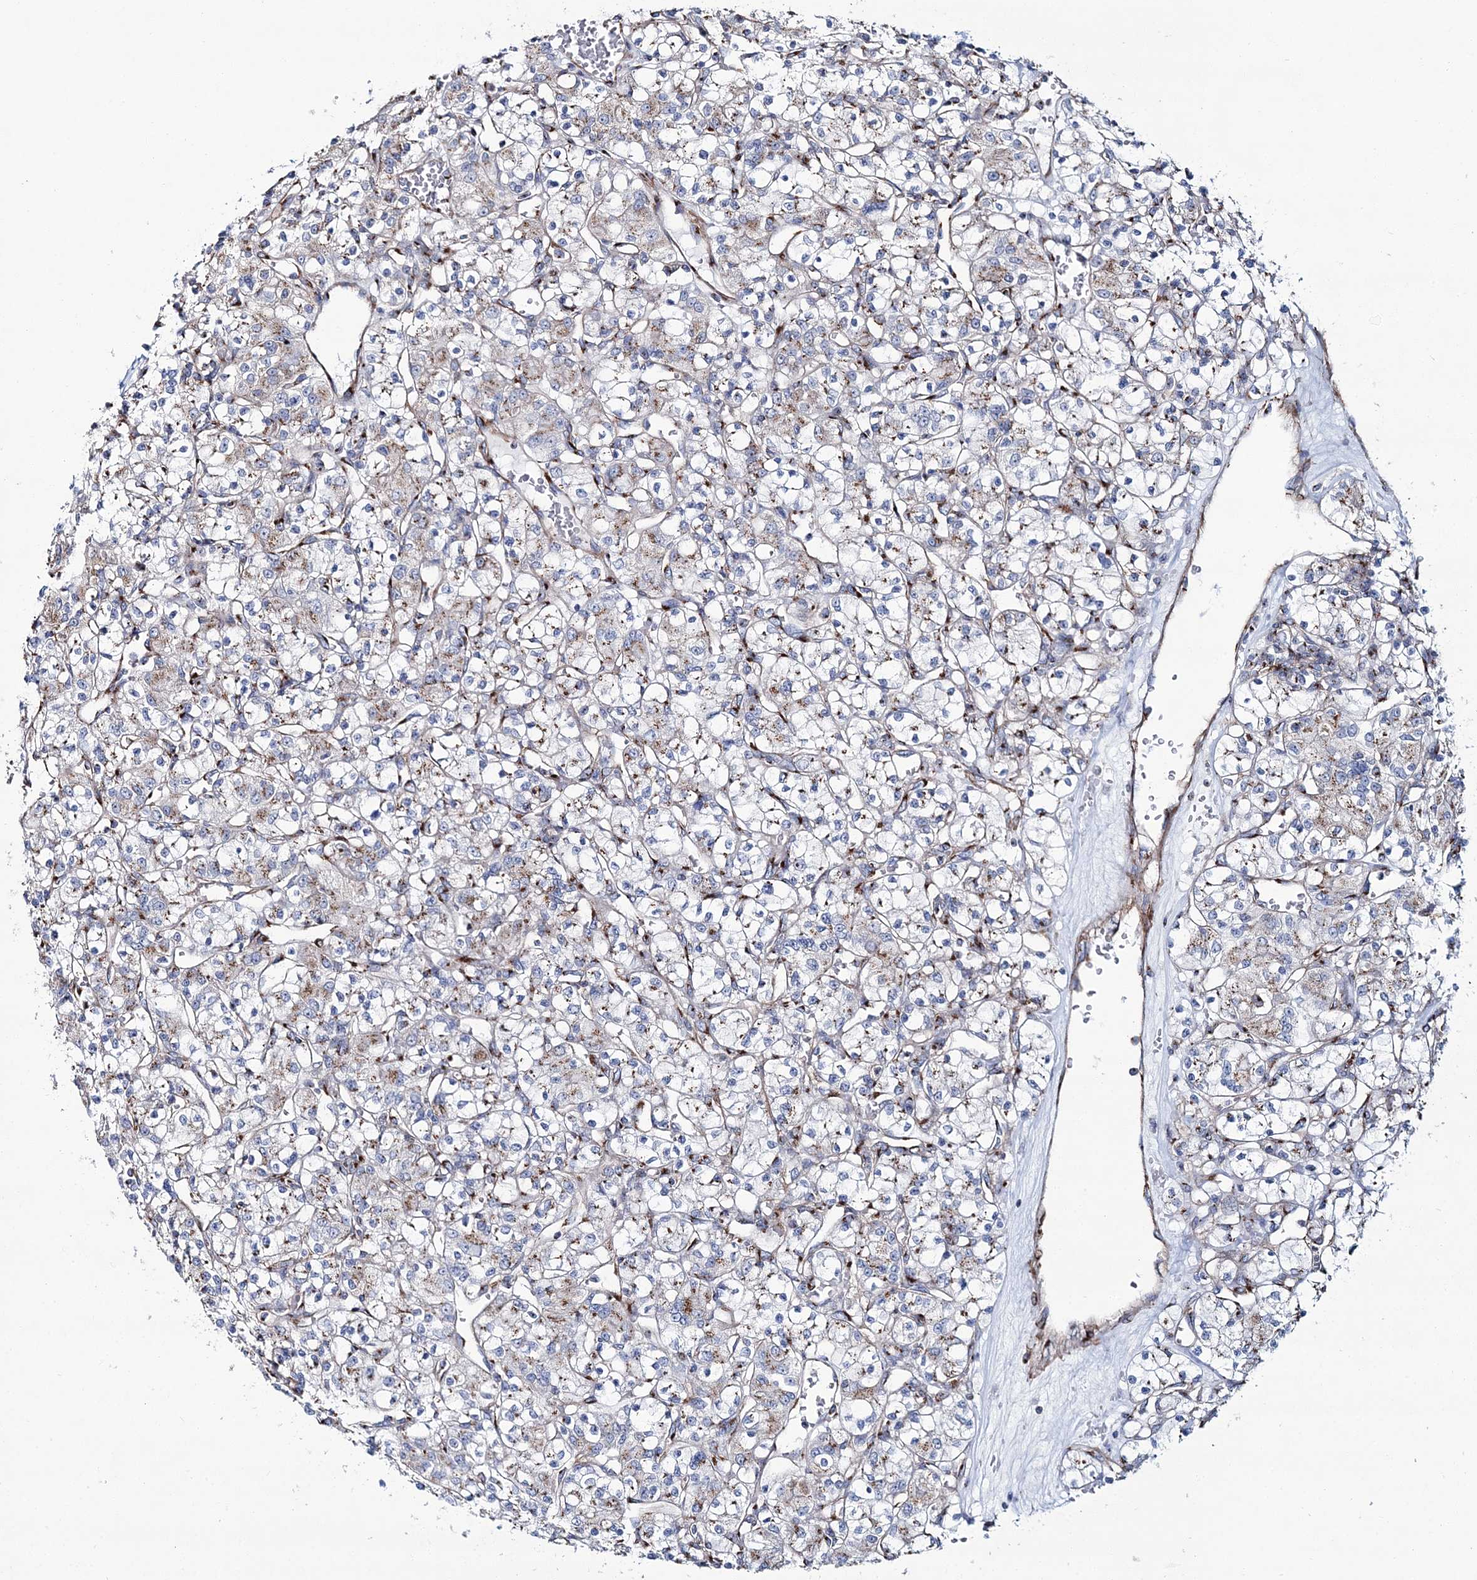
{"staining": {"intensity": "moderate", "quantity": "25%-75%", "location": "cytoplasmic/membranous"}, "tissue": "renal cancer", "cell_type": "Tumor cells", "image_type": "cancer", "snomed": [{"axis": "morphology", "description": "Adenocarcinoma, NOS"}, {"axis": "topography", "description": "Kidney"}], "caption": "Brown immunohistochemical staining in human renal cancer shows moderate cytoplasmic/membranous expression in about 25%-75% of tumor cells.", "gene": "MAN1A2", "patient": {"sex": "female", "age": 59}}